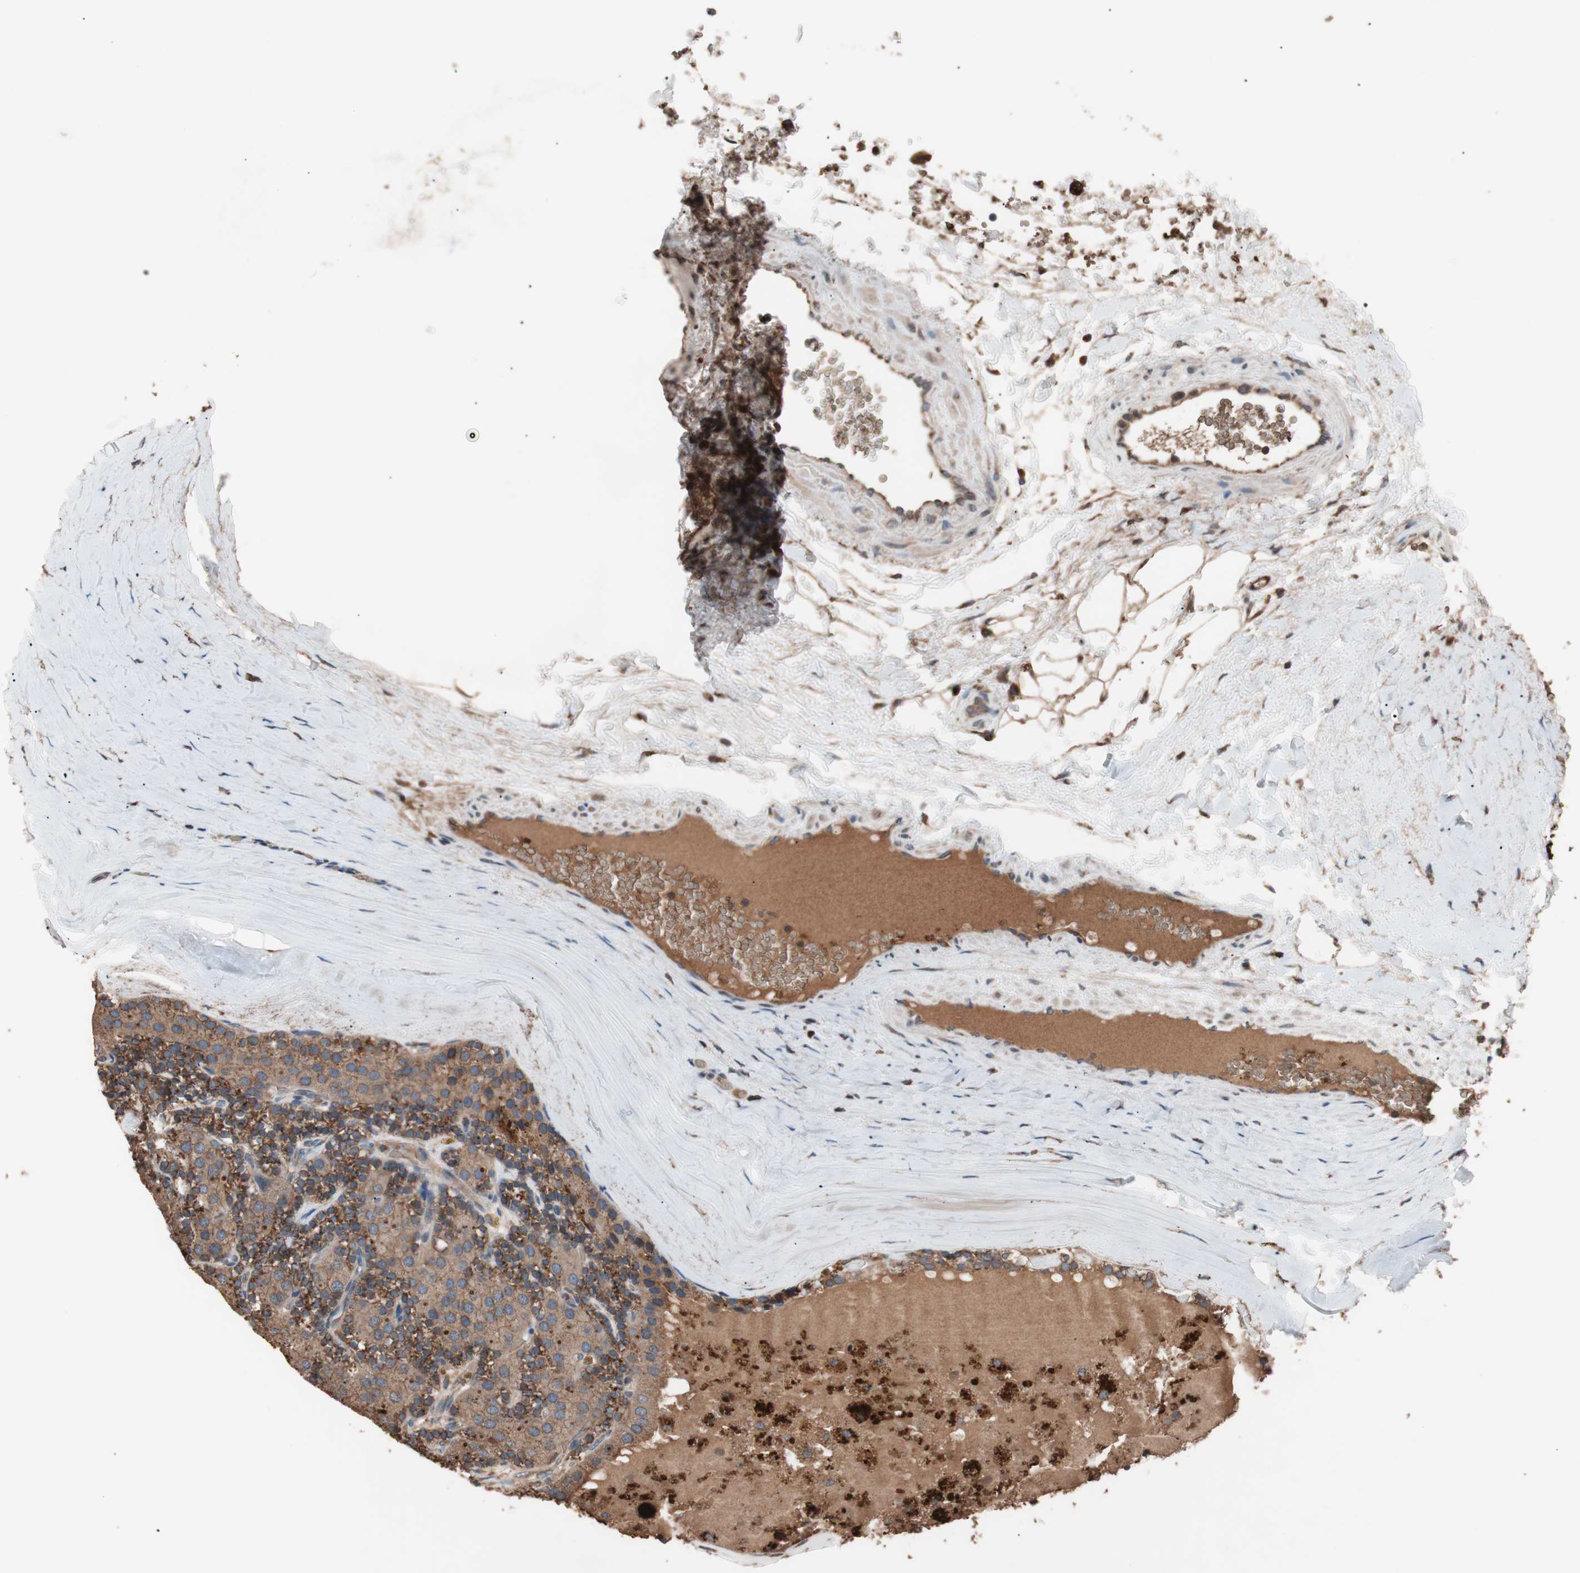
{"staining": {"intensity": "moderate", "quantity": ">75%", "location": "cytoplasmic/membranous"}, "tissue": "parathyroid gland", "cell_type": "Glandular cells", "image_type": "normal", "snomed": [{"axis": "morphology", "description": "Normal tissue, NOS"}, {"axis": "morphology", "description": "Adenoma, NOS"}, {"axis": "topography", "description": "Parathyroid gland"}], "caption": "Protein expression analysis of benign parathyroid gland displays moderate cytoplasmic/membranous expression in approximately >75% of glandular cells.", "gene": "GLYCTK", "patient": {"sex": "female", "age": 86}}